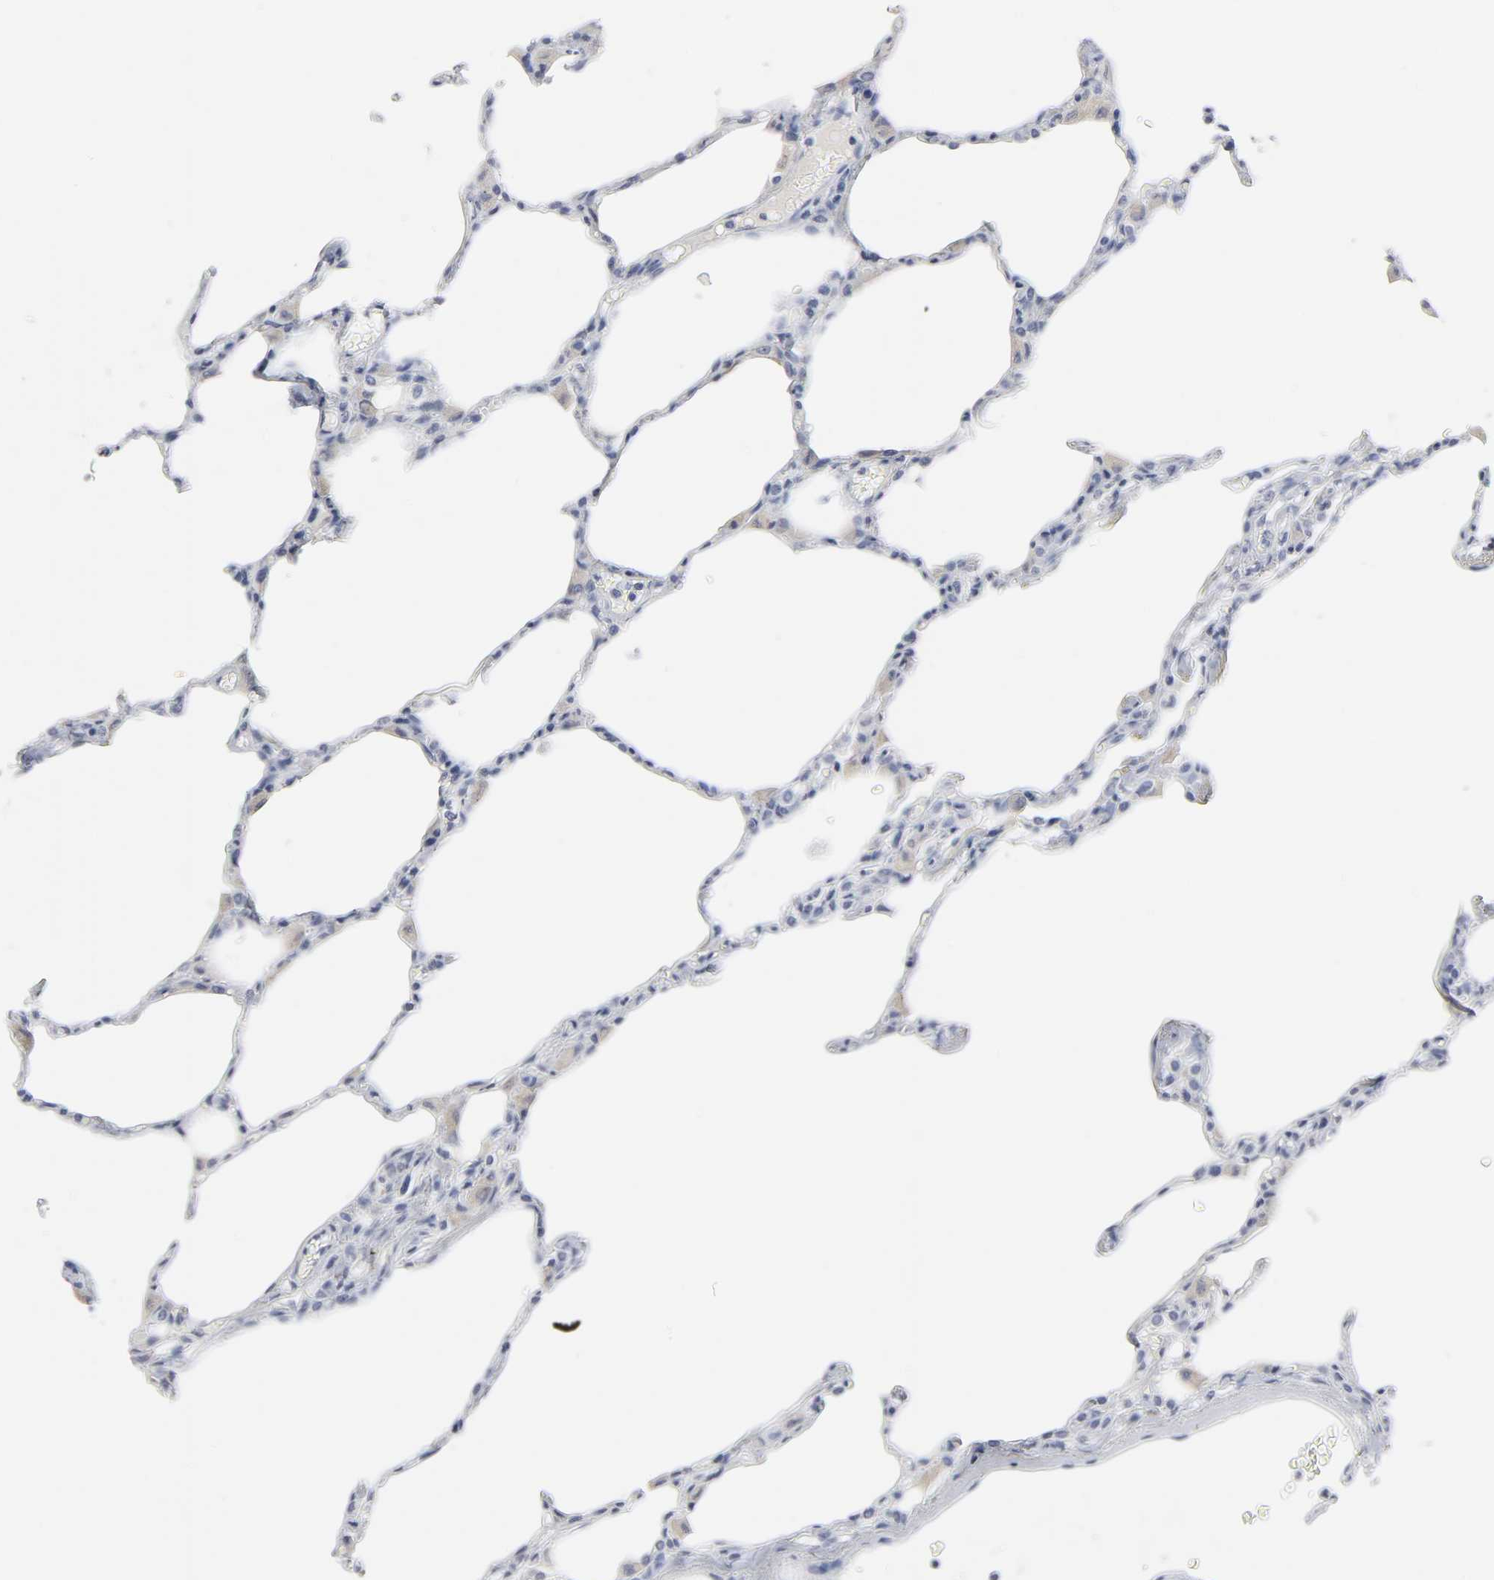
{"staining": {"intensity": "negative", "quantity": "none", "location": "none"}, "tissue": "lung", "cell_type": "Alveolar cells", "image_type": "normal", "snomed": [{"axis": "morphology", "description": "Normal tissue, NOS"}, {"axis": "topography", "description": "Lung"}], "caption": "This photomicrograph is of normal lung stained with IHC to label a protein in brown with the nuclei are counter-stained blue. There is no staining in alveolar cells.", "gene": "SLCO1B3", "patient": {"sex": "female", "age": 49}}